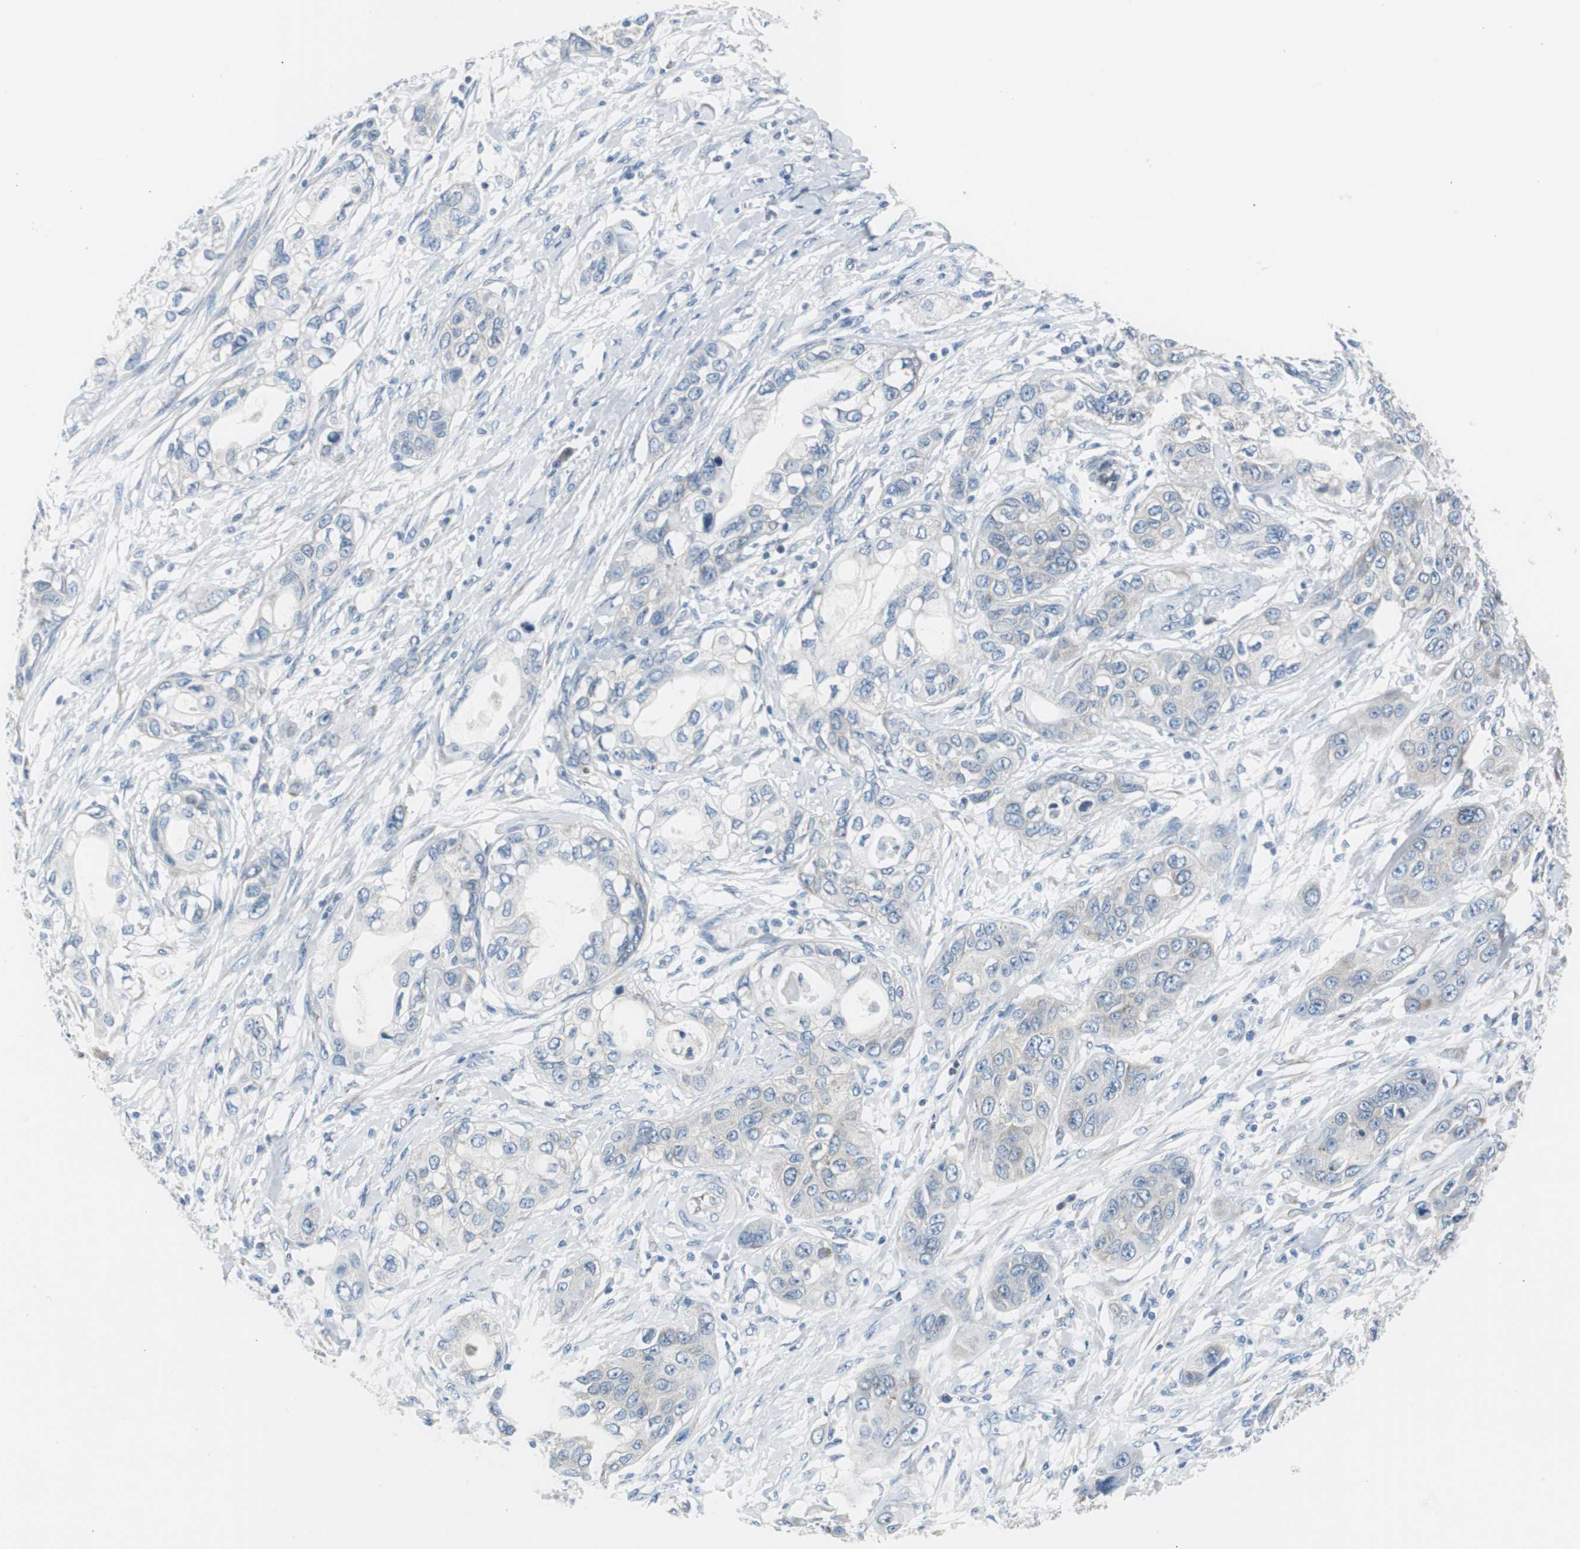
{"staining": {"intensity": "negative", "quantity": "none", "location": "none"}, "tissue": "pancreatic cancer", "cell_type": "Tumor cells", "image_type": "cancer", "snomed": [{"axis": "morphology", "description": "Adenocarcinoma, NOS"}, {"axis": "topography", "description": "Pancreas"}], "caption": "High power microscopy histopathology image of an immunohistochemistry histopathology image of pancreatic adenocarcinoma, revealing no significant staining in tumor cells. The staining is performed using DAB (3,3'-diaminobenzidine) brown chromogen with nuclei counter-stained in using hematoxylin.", "gene": "RPS12", "patient": {"sex": "female", "age": 70}}